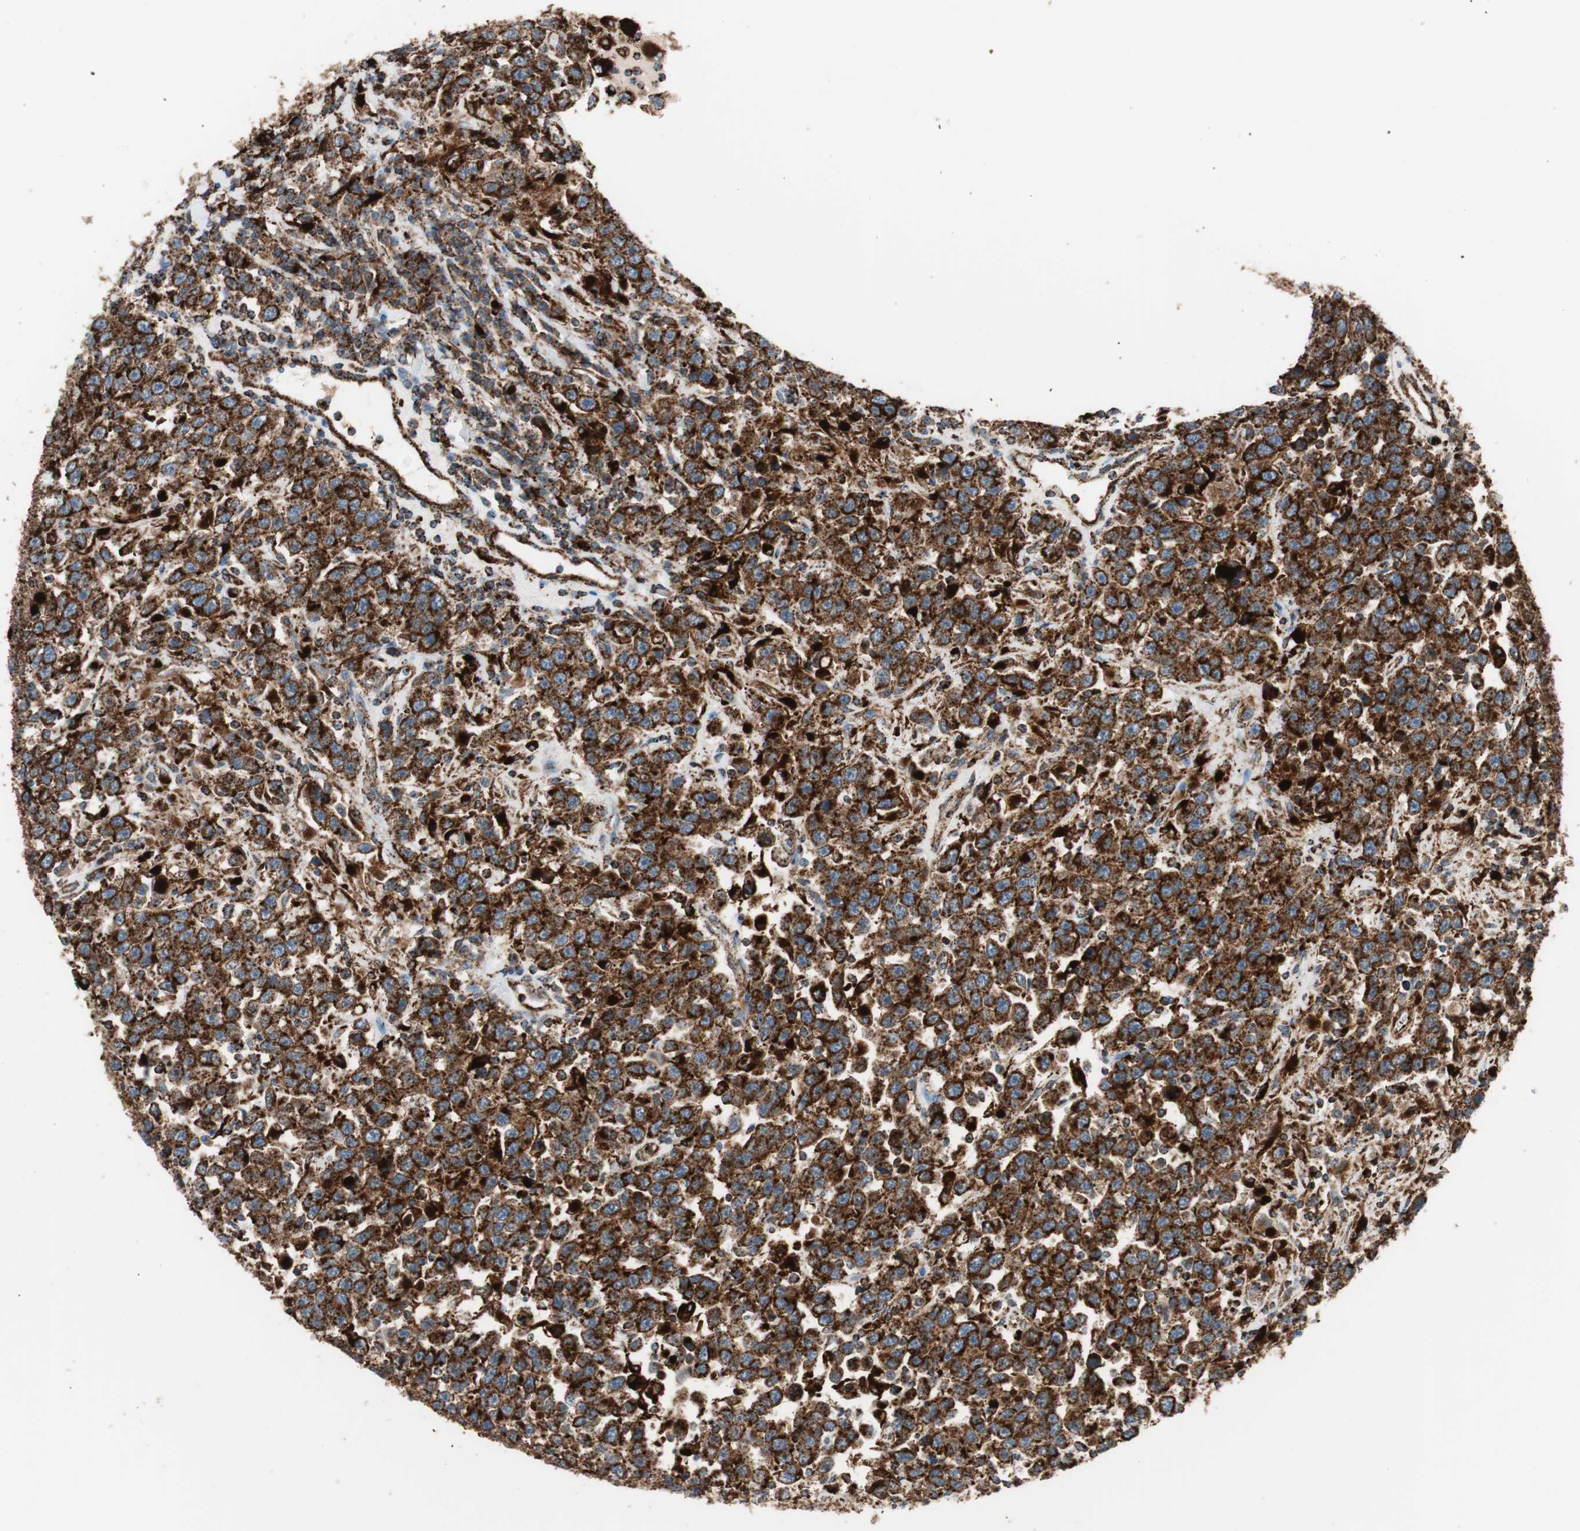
{"staining": {"intensity": "strong", "quantity": ">75%", "location": "cytoplasmic/membranous"}, "tissue": "testis cancer", "cell_type": "Tumor cells", "image_type": "cancer", "snomed": [{"axis": "morphology", "description": "Seminoma, NOS"}, {"axis": "topography", "description": "Testis"}], "caption": "This image reveals immunohistochemistry staining of human testis cancer, with high strong cytoplasmic/membranous positivity in about >75% of tumor cells.", "gene": "LAMP1", "patient": {"sex": "male", "age": 41}}